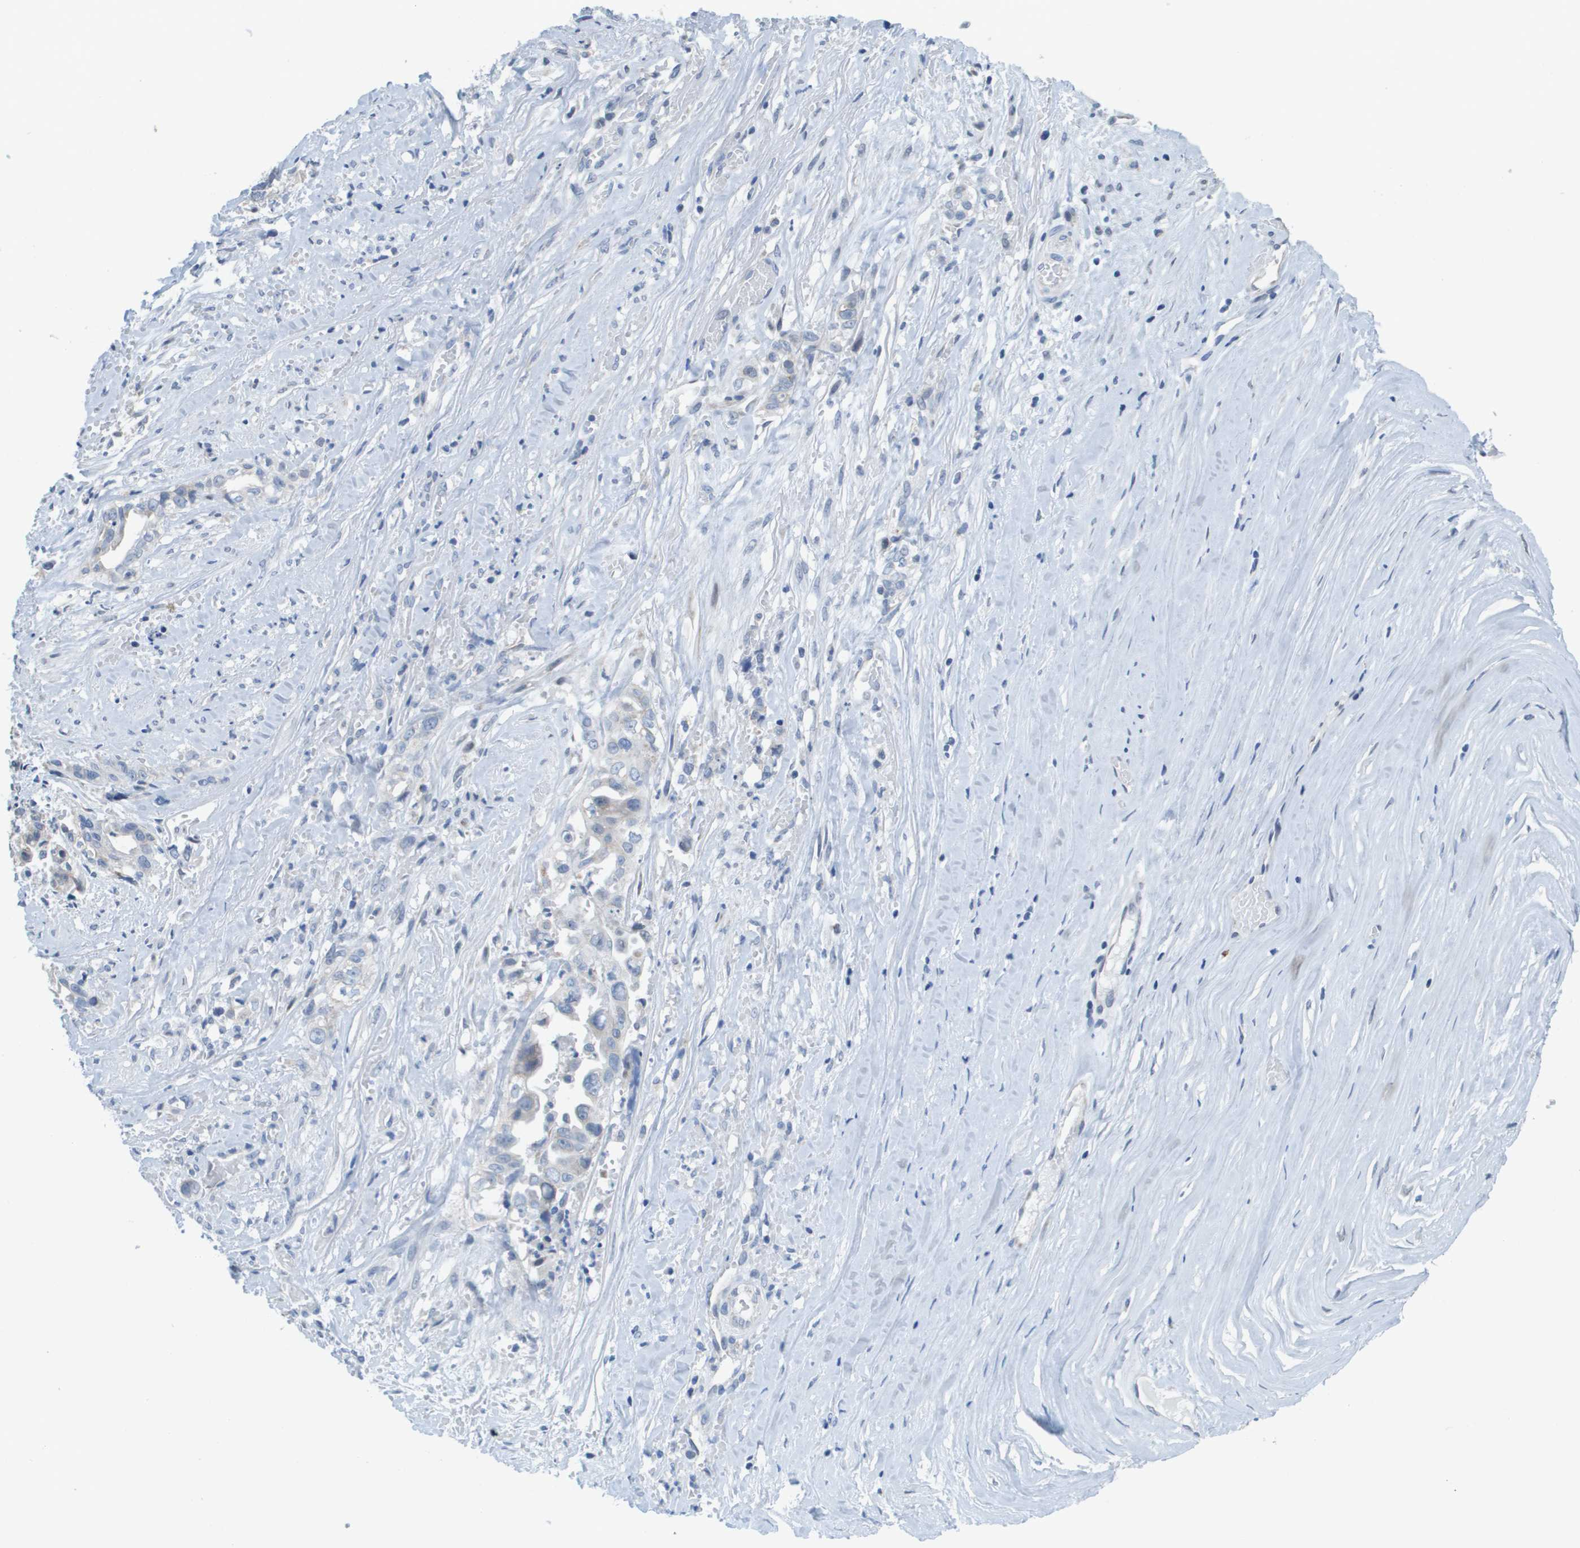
{"staining": {"intensity": "negative", "quantity": "none", "location": "none"}, "tissue": "liver cancer", "cell_type": "Tumor cells", "image_type": "cancer", "snomed": [{"axis": "morphology", "description": "Cholangiocarcinoma"}, {"axis": "topography", "description": "Liver"}], "caption": "Protein analysis of cholangiocarcinoma (liver) reveals no significant expression in tumor cells.", "gene": "TMEM223", "patient": {"sex": "female", "age": 70}}